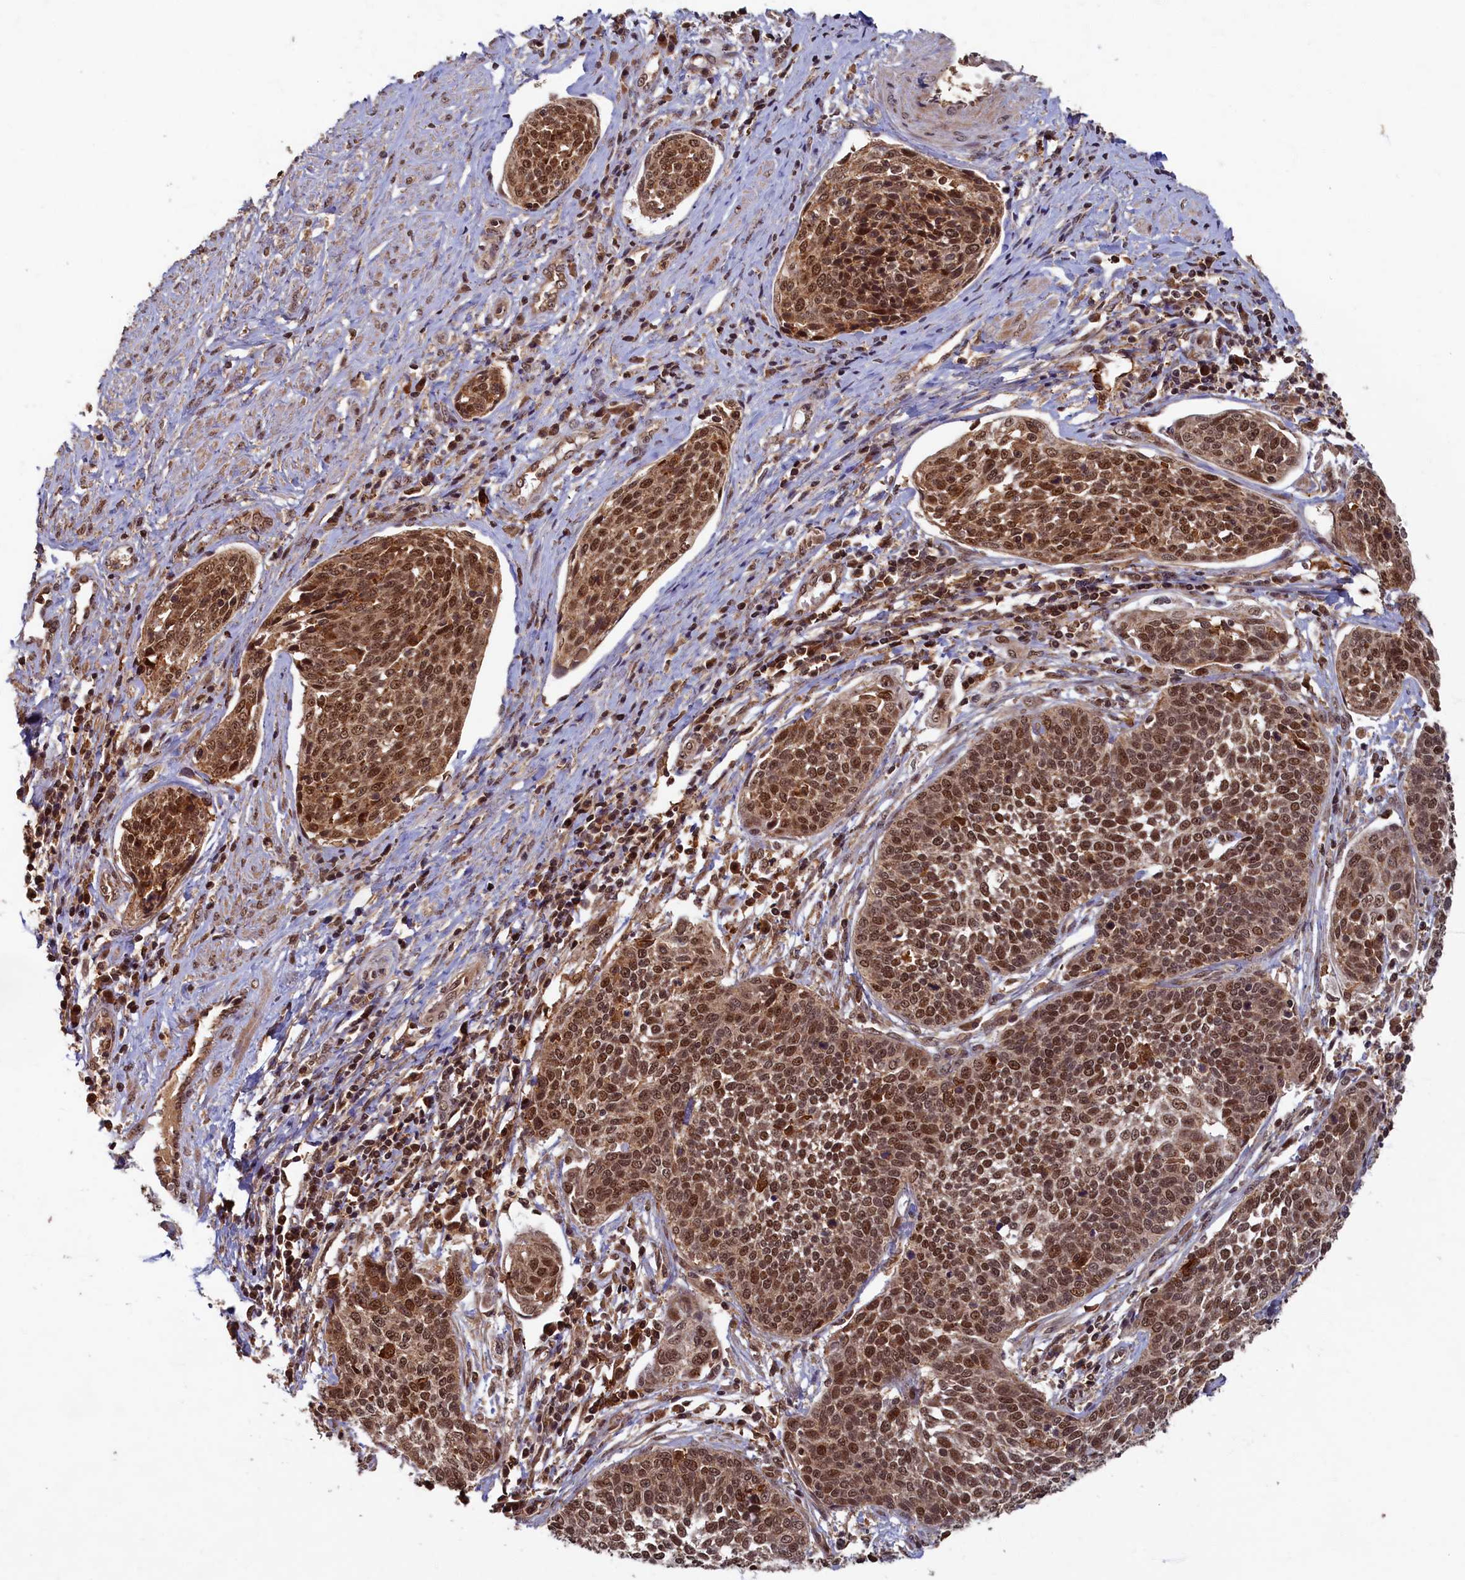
{"staining": {"intensity": "strong", "quantity": ">75%", "location": "nuclear"}, "tissue": "cervical cancer", "cell_type": "Tumor cells", "image_type": "cancer", "snomed": [{"axis": "morphology", "description": "Squamous cell carcinoma, NOS"}, {"axis": "topography", "description": "Cervix"}], "caption": "The micrograph displays a brown stain indicating the presence of a protein in the nuclear of tumor cells in cervical cancer.", "gene": "BRCA1", "patient": {"sex": "female", "age": 34}}